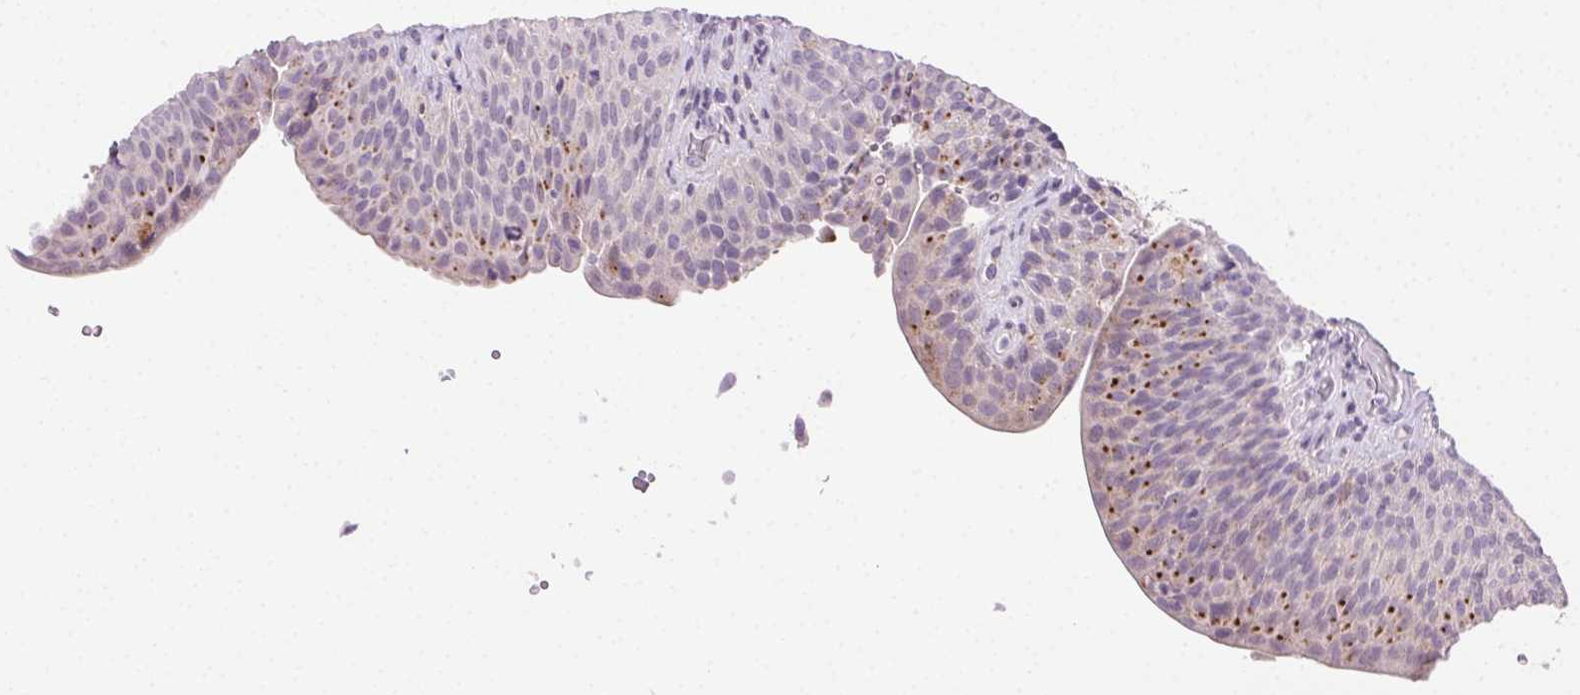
{"staining": {"intensity": "negative", "quantity": "none", "location": "none"}, "tissue": "urinary bladder", "cell_type": "Urothelial cells", "image_type": "normal", "snomed": [{"axis": "morphology", "description": "Normal tissue, NOS"}, {"axis": "topography", "description": "Urinary bladder"}, {"axis": "topography", "description": "Peripheral nerve tissue"}], "caption": "IHC of unremarkable human urinary bladder displays no positivity in urothelial cells.", "gene": "AKAP5", "patient": {"sex": "male", "age": 66}}